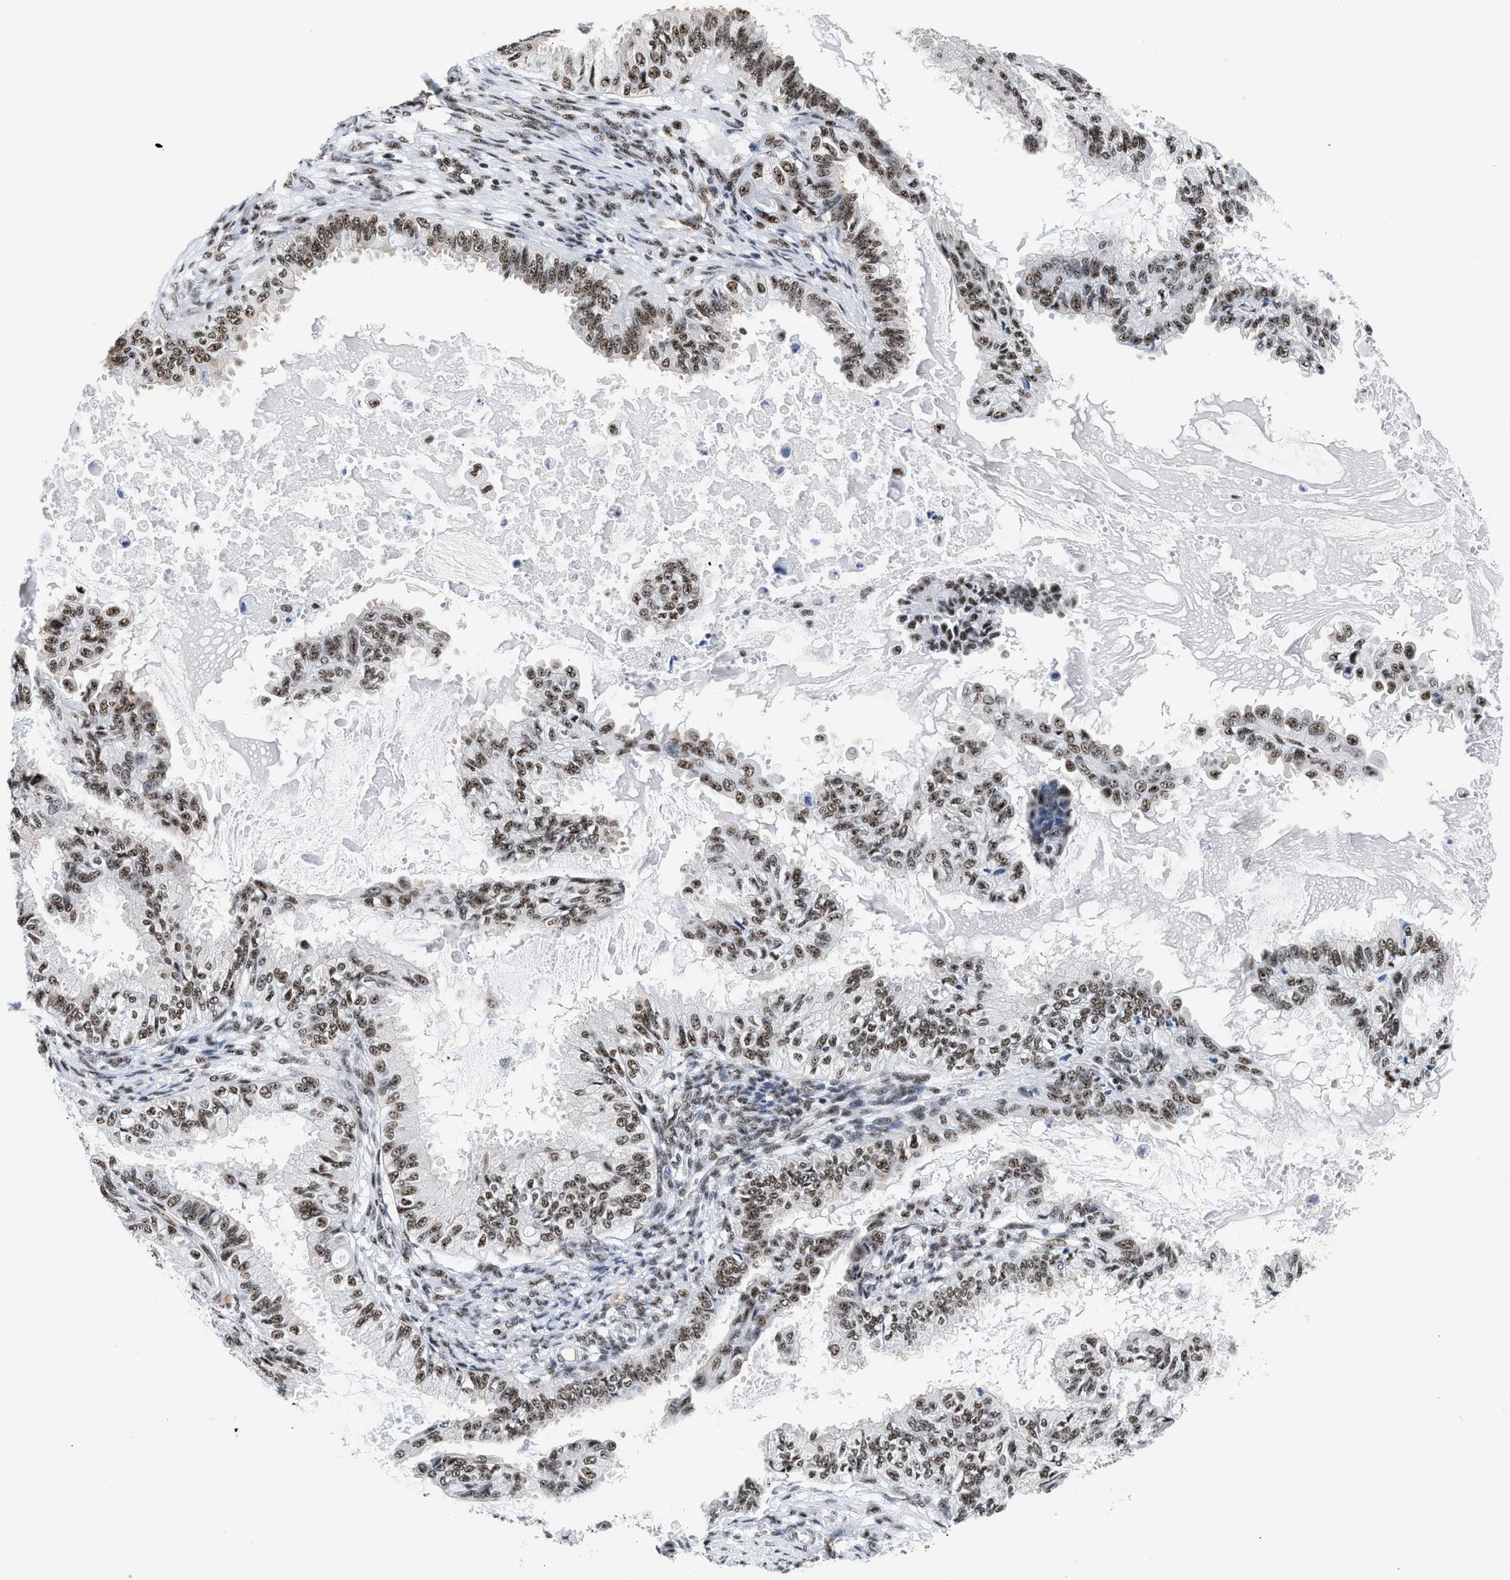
{"staining": {"intensity": "moderate", "quantity": ">75%", "location": "nuclear"}, "tissue": "cervical cancer", "cell_type": "Tumor cells", "image_type": "cancer", "snomed": [{"axis": "morphology", "description": "Normal tissue, NOS"}, {"axis": "morphology", "description": "Adenocarcinoma, NOS"}, {"axis": "topography", "description": "Cervix"}, {"axis": "topography", "description": "Endometrium"}], "caption": "Immunohistochemistry (IHC) staining of cervical adenocarcinoma, which shows medium levels of moderate nuclear staining in approximately >75% of tumor cells indicating moderate nuclear protein expression. The staining was performed using DAB (3,3'-diaminobenzidine) (brown) for protein detection and nuclei were counterstained in hematoxylin (blue).", "gene": "RBM8A", "patient": {"sex": "female", "age": 86}}